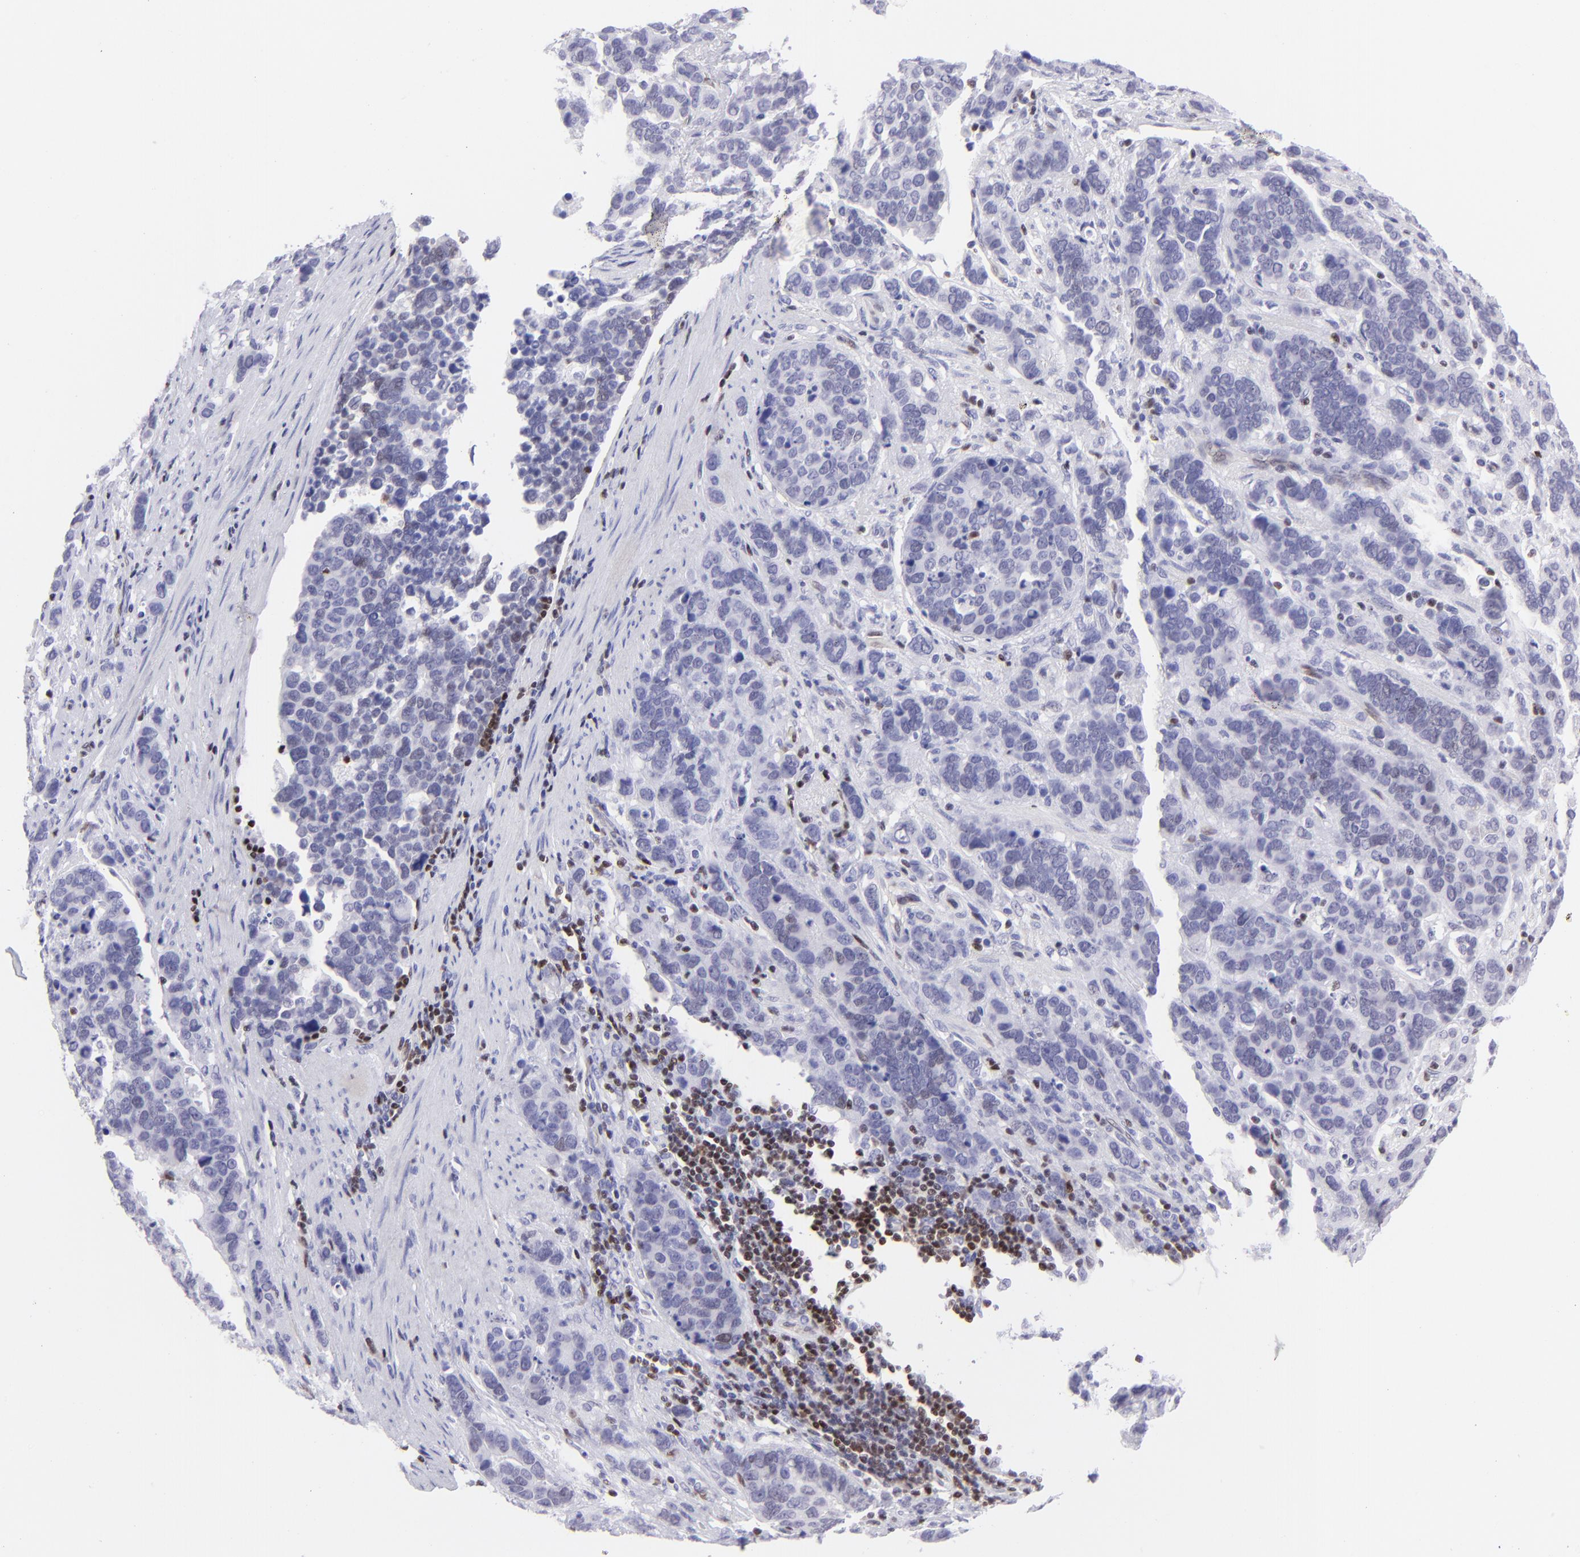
{"staining": {"intensity": "weak", "quantity": "<25%", "location": "nuclear"}, "tissue": "stomach cancer", "cell_type": "Tumor cells", "image_type": "cancer", "snomed": [{"axis": "morphology", "description": "Adenocarcinoma, NOS"}, {"axis": "topography", "description": "Stomach, upper"}], "caption": "IHC photomicrograph of neoplastic tissue: stomach cancer stained with DAB (3,3'-diaminobenzidine) shows no significant protein staining in tumor cells.", "gene": "ETS1", "patient": {"sex": "male", "age": 71}}